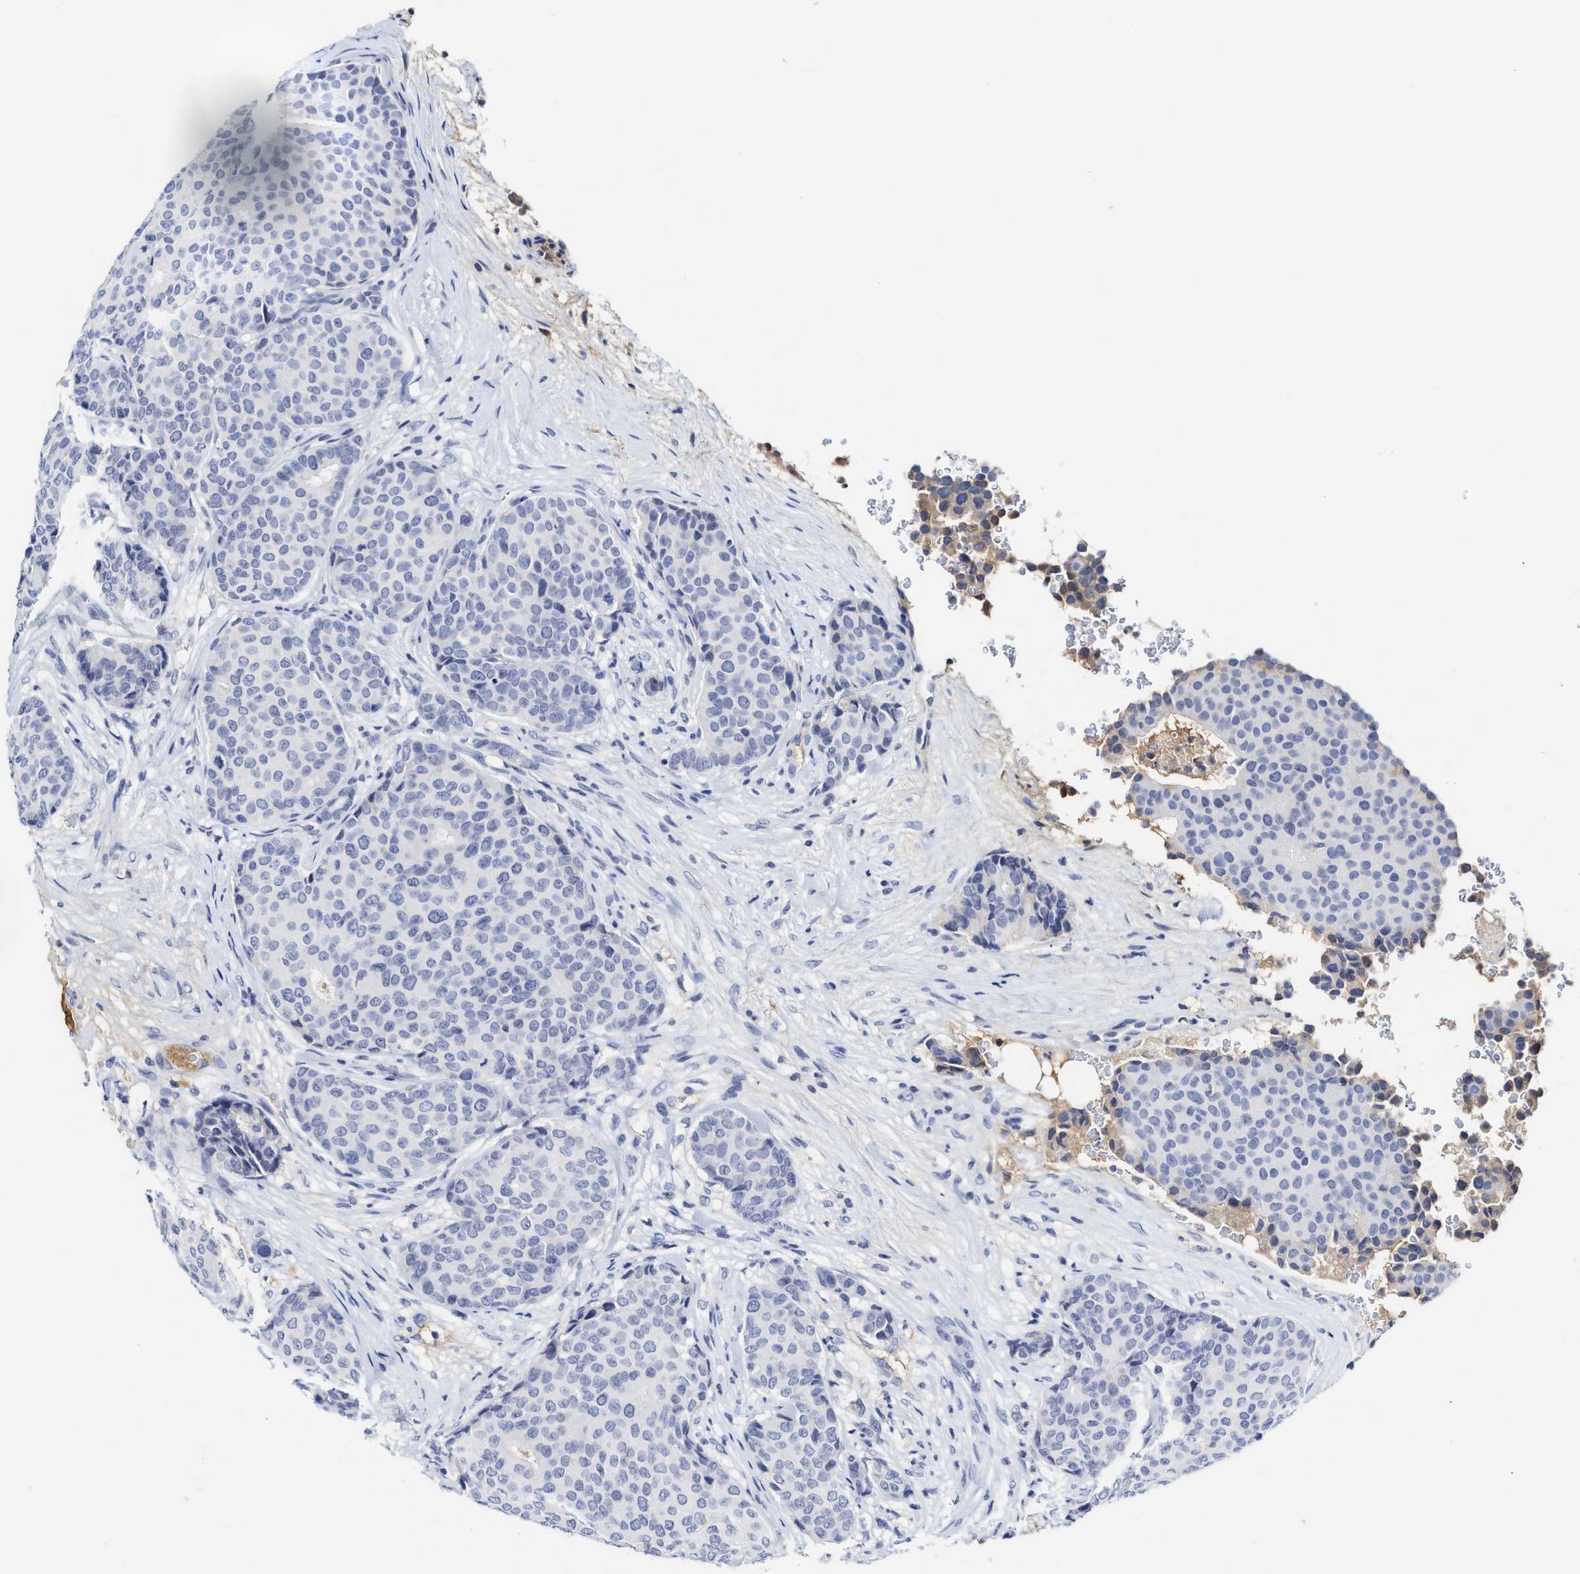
{"staining": {"intensity": "negative", "quantity": "none", "location": "none"}, "tissue": "breast cancer", "cell_type": "Tumor cells", "image_type": "cancer", "snomed": [{"axis": "morphology", "description": "Duct carcinoma"}, {"axis": "topography", "description": "Breast"}], "caption": "The histopathology image demonstrates no staining of tumor cells in breast cancer (invasive ductal carcinoma).", "gene": "C2", "patient": {"sex": "female", "age": 75}}